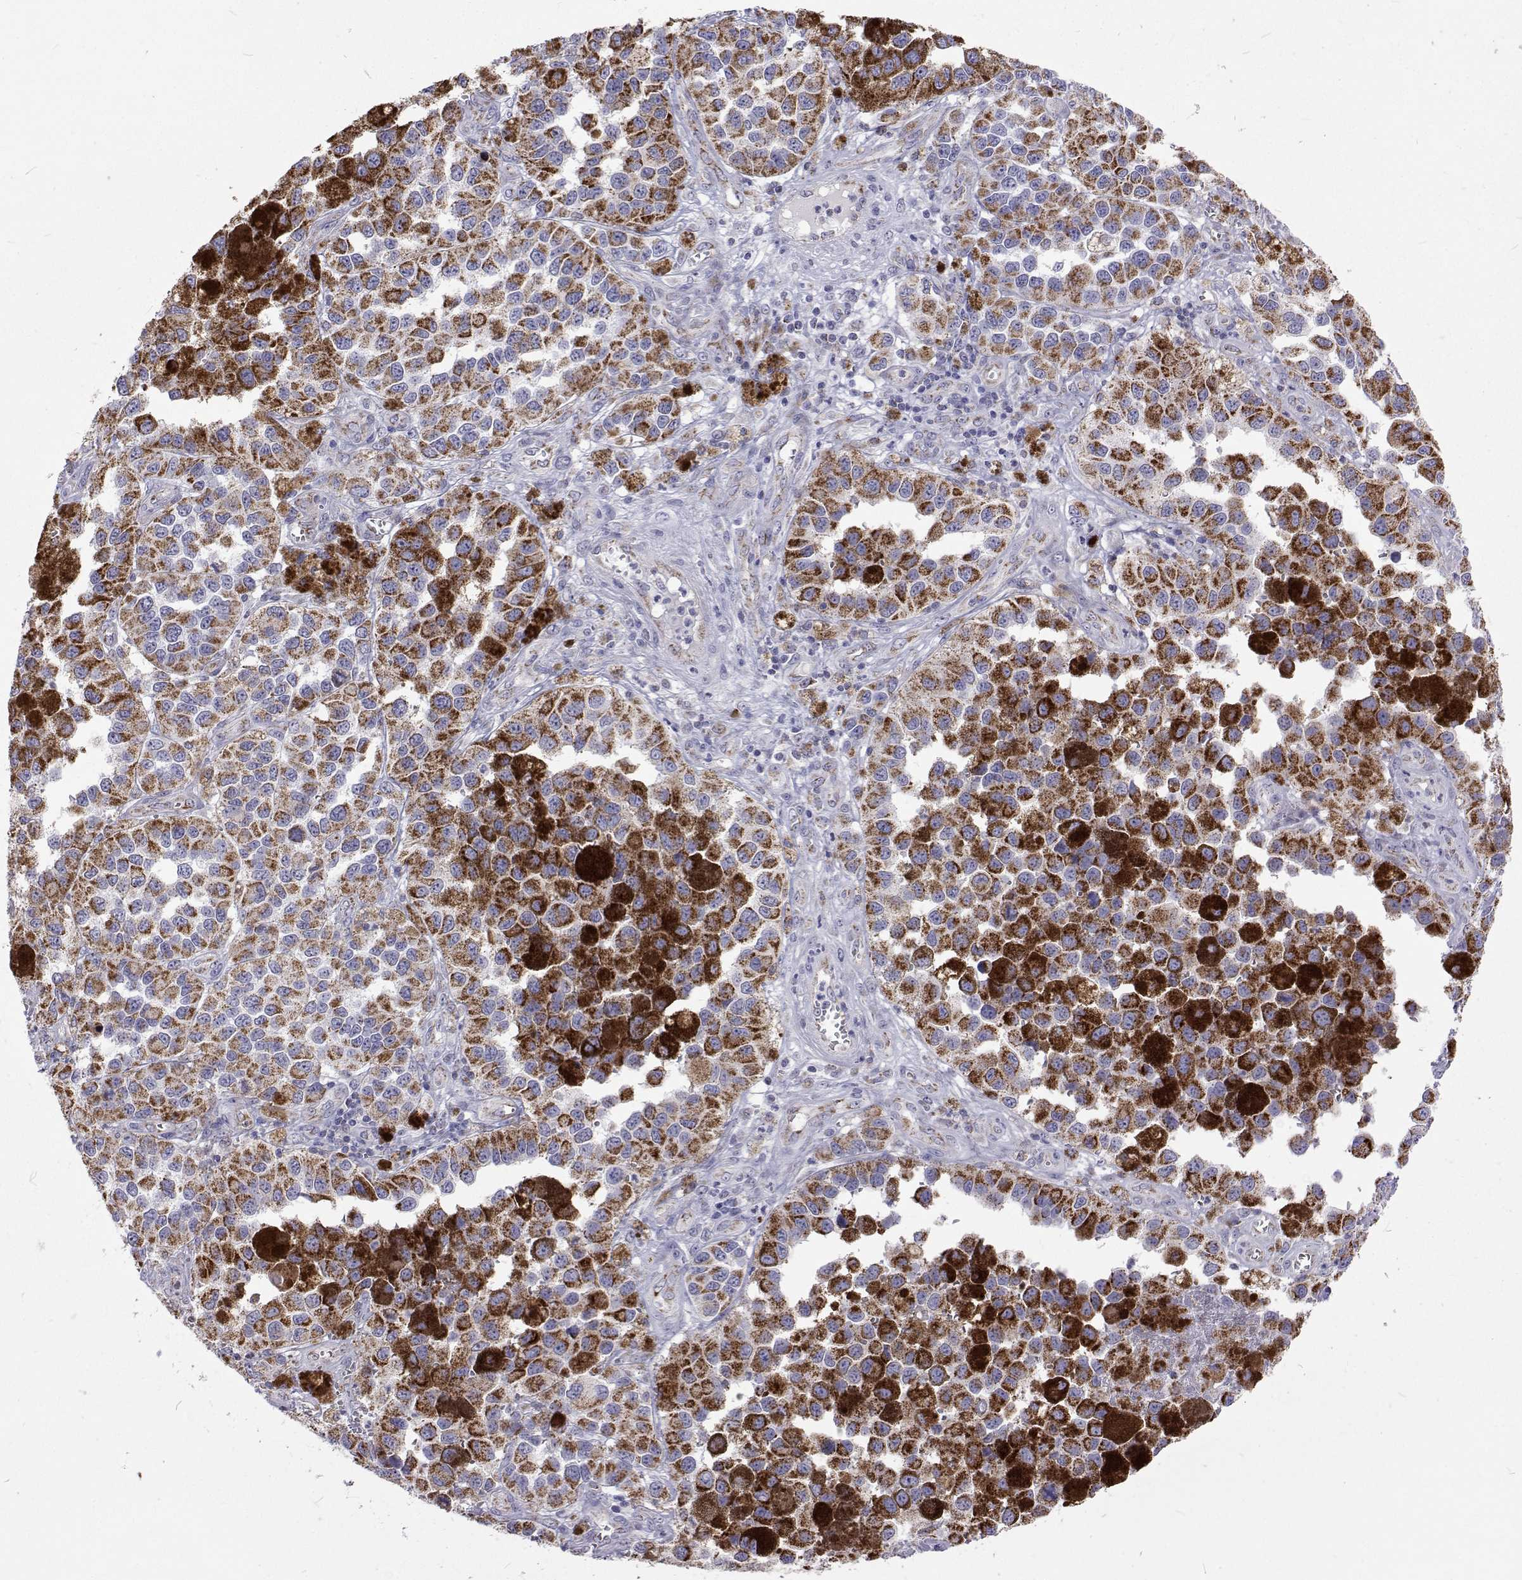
{"staining": {"intensity": "strong", "quantity": "25%-75%", "location": "cytoplasmic/membranous"}, "tissue": "melanoma", "cell_type": "Tumor cells", "image_type": "cancer", "snomed": [{"axis": "morphology", "description": "Malignant melanoma, NOS"}, {"axis": "topography", "description": "Skin"}], "caption": "Immunohistochemistry (DAB) staining of malignant melanoma displays strong cytoplasmic/membranous protein positivity in approximately 25%-75% of tumor cells.", "gene": "MCCC2", "patient": {"sex": "female", "age": 58}}